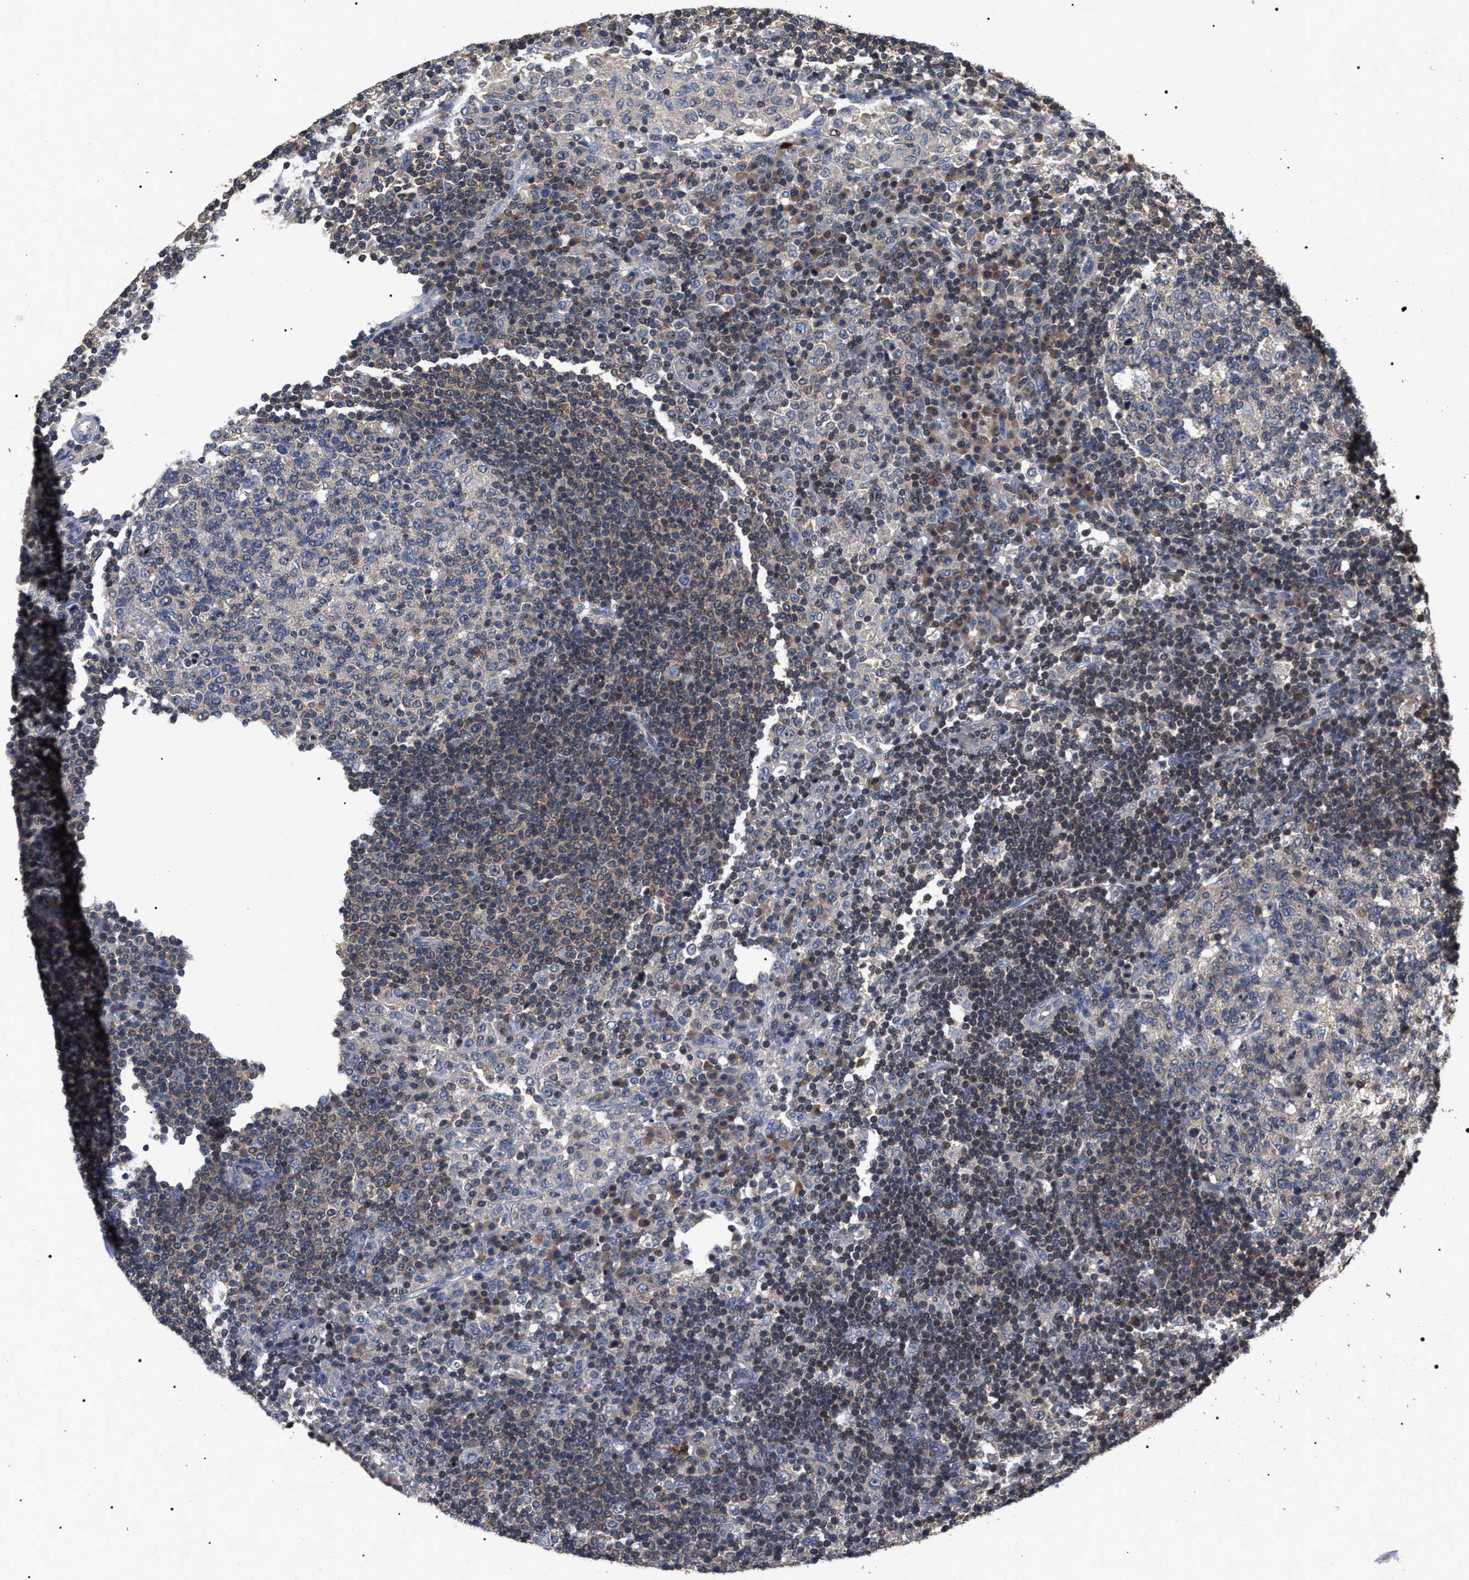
{"staining": {"intensity": "weak", "quantity": "<25%", "location": "cytoplasmic/membranous"}, "tissue": "lymph node", "cell_type": "Germinal center cells", "image_type": "normal", "snomed": [{"axis": "morphology", "description": "Normal tissue, NOS"}, {"axis": "topography", "description": "Lymph node"}], "caption": "The histopathology image reveals no staining of germinal center cells in unremarkable lymph node. (IHC, brightfield microscopy, high magnification).", "gene": "UPF3A", "patient": {"sex": "female", "age": 53}}